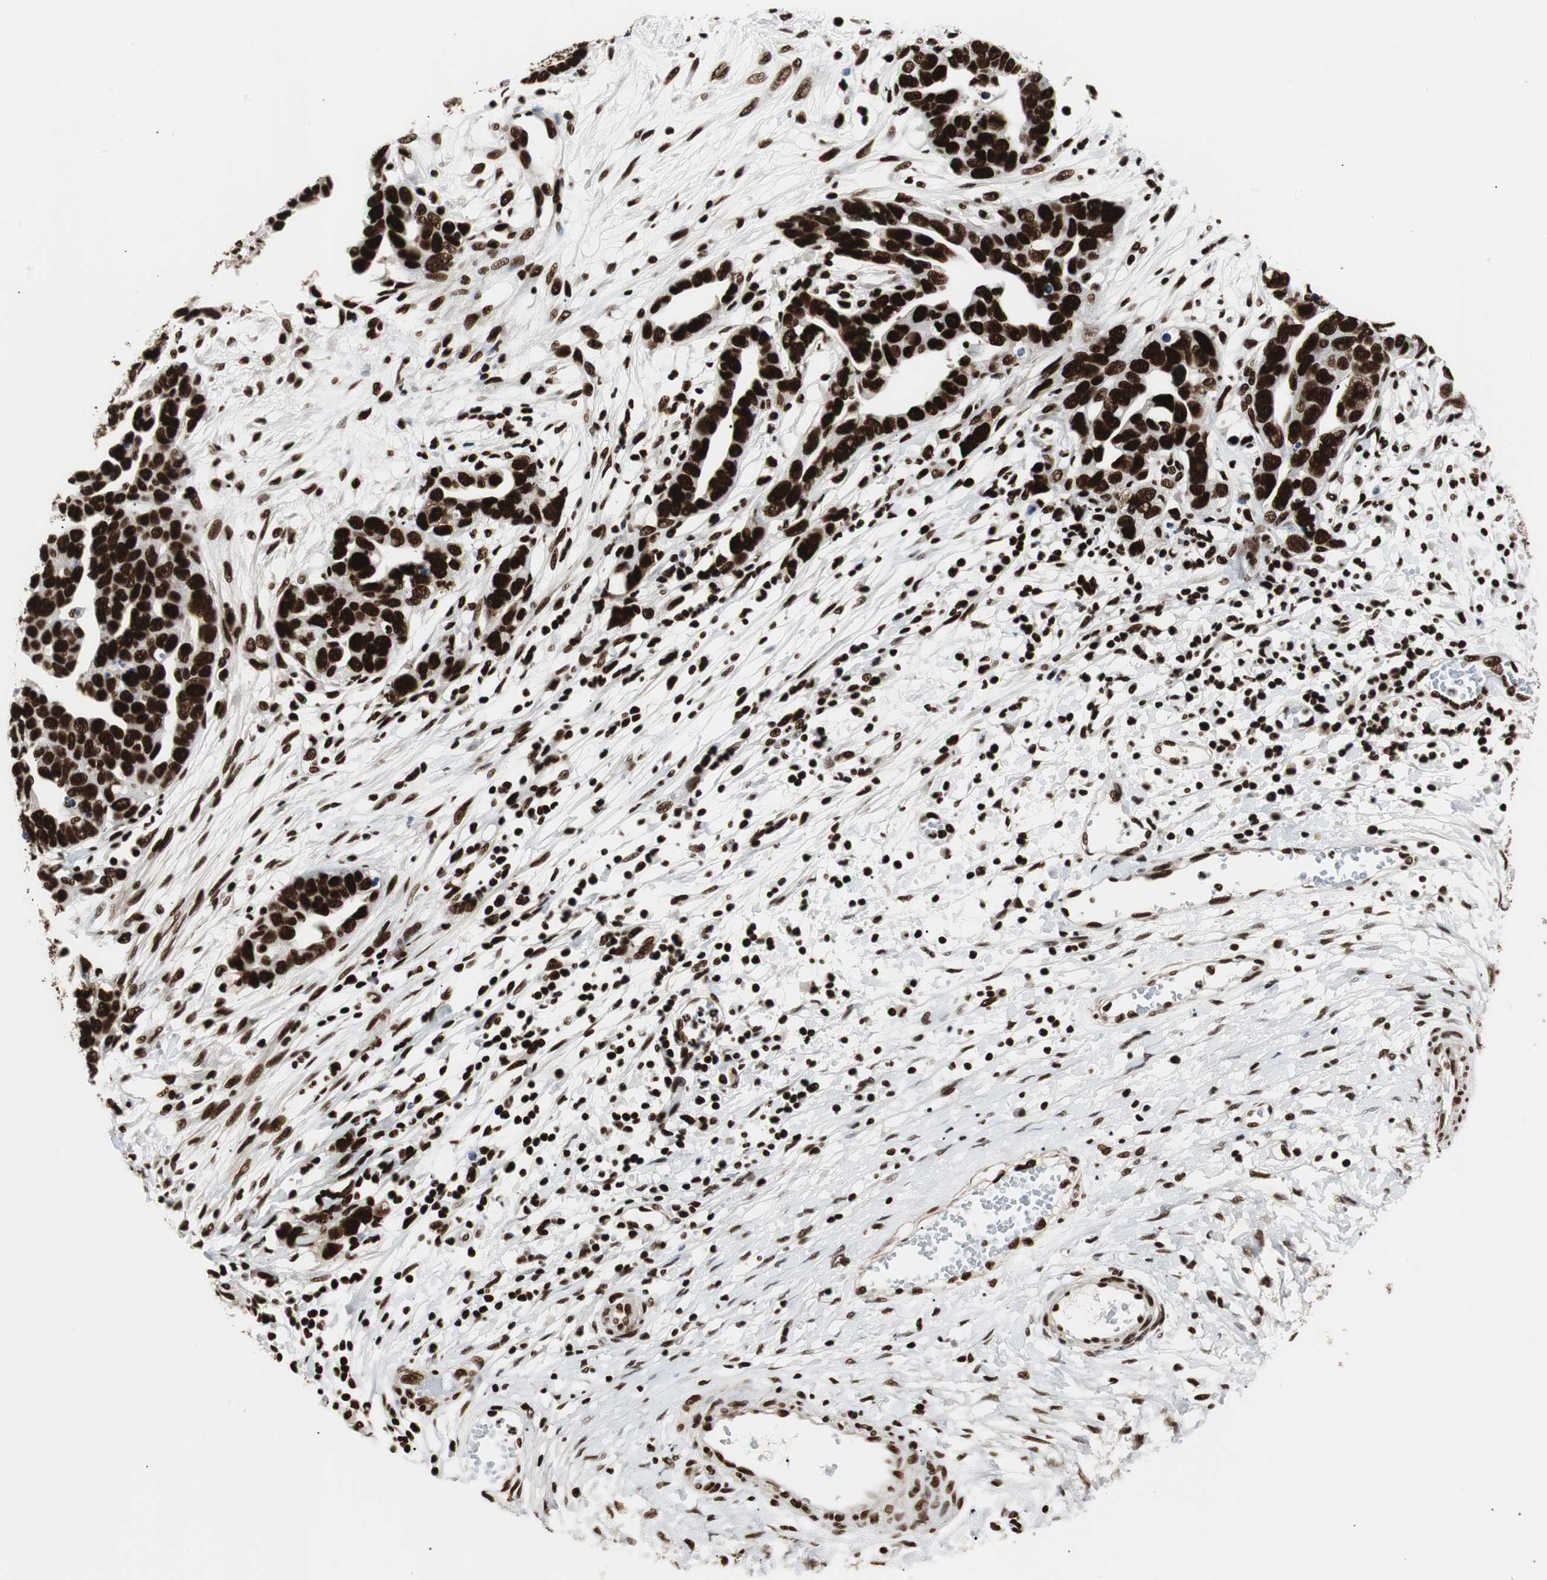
{"staining": {"intensity": "strong", "quantity": ">75%", "location": "nuclear"}, "tissue": "ovarian cancer", "cell_type": "Tumor cells", "image_type": "cancer", "snomed": [{"axis": "morphology", "description": "Cystadenocarcinoma, serous, NOS"}, {"axis": "topography", "description": "Ovary"}], "caption": "A histopathology image of human ovarian cancer stained for a protein exhibits strong nuclear brown staining in tumor cells.", "gene": "MTA2", "patient": {"sex": "female", "age": 54}}